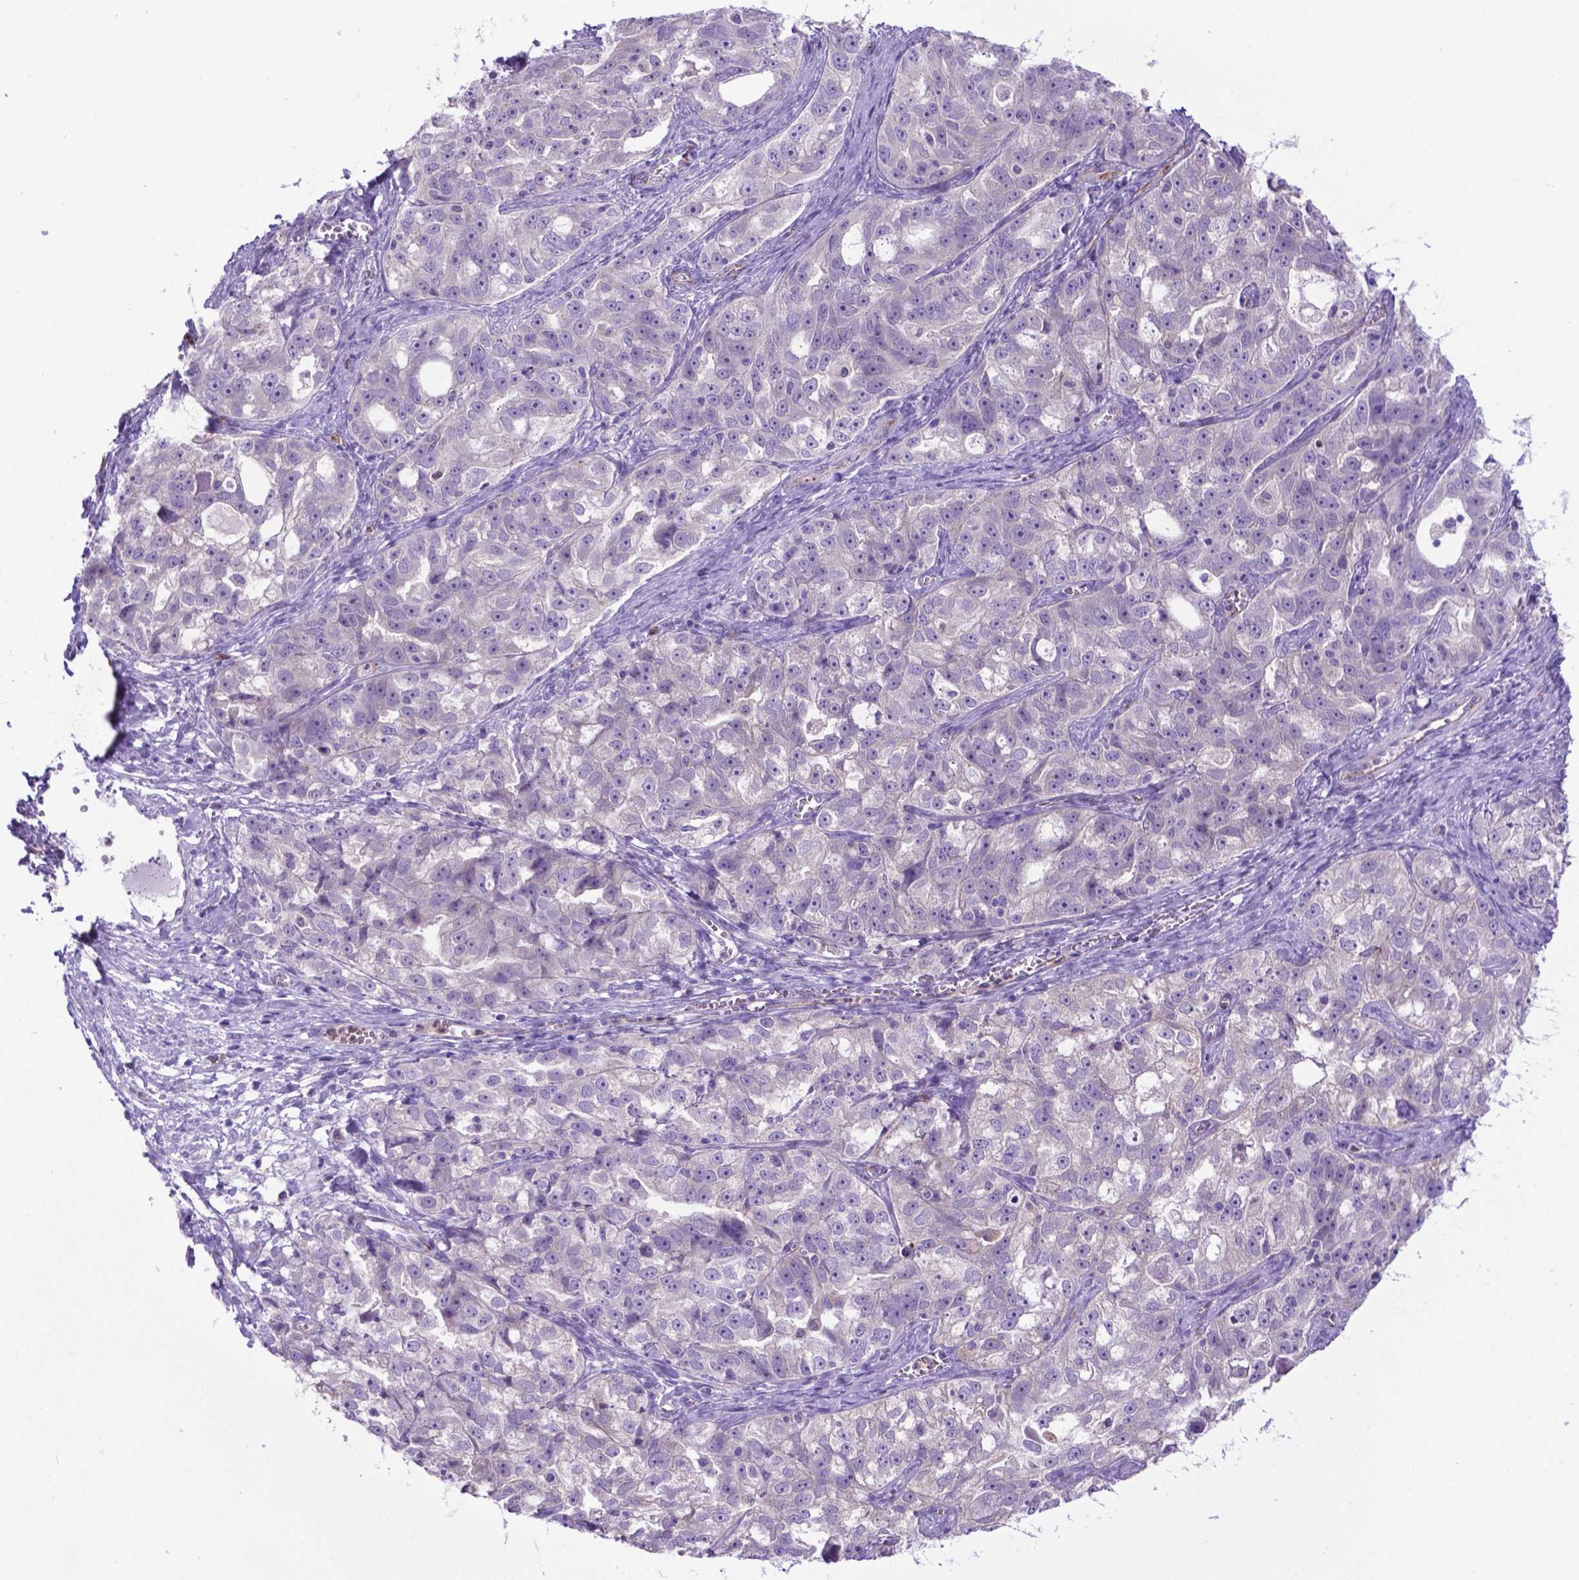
{"staining": {"intensity": "negative", "quantity": "none", "location": "none"}, "tissue": "ovarian cancer", "cell_type": "Tumor cells", "image_type": "cancer", "snomed": [{"axis": "morphology", "description": "Cystadenocarcinoma, serous, NOS"}, {"axis": "topography", "description": "Ovary"}], "caption": "A micrograph of human ovarian serous cystadenocarcinoma is negative for staining in tumor cells.", "gene": "LZTR1", "patient": {"sex": "female", "age": 51}}